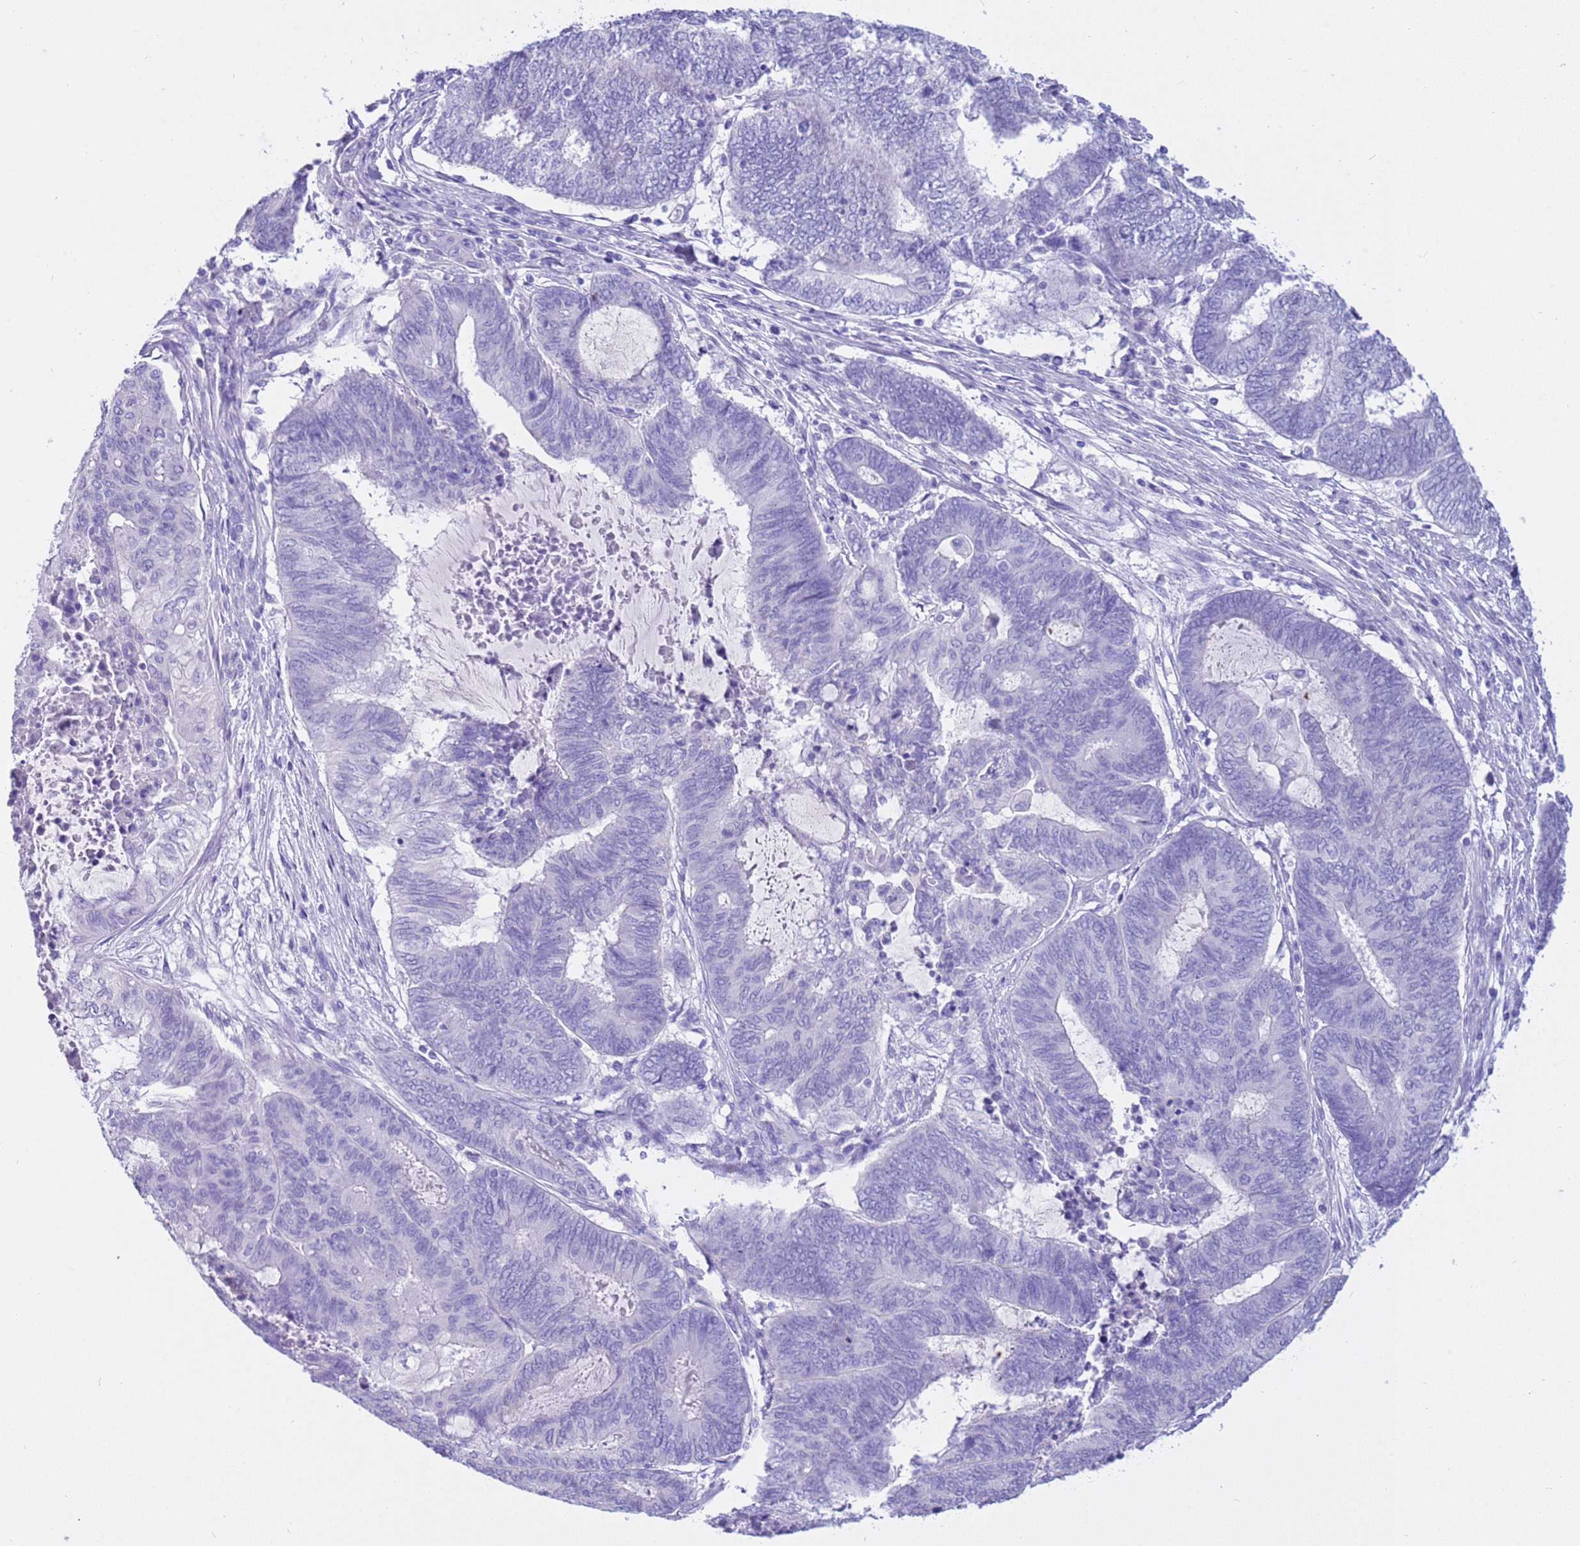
{"staining": {"intensity": "negative", "quantity": "none", "location": "none"}, "tissue": "endometrial cancer", "cell_type": "Tumor cells", "image_type": "cancer", "snomed": [{"axis": "morphology", "description": "Adenocarcinoma, NOS"}, {"axis": "topography", "description": "Uterus"}, {"axis": "topography", "description": "Endometrium"}], "caption": "IHC of adenocarcinoma (endometrial) shows no positivity in tumor cells.", "gene": "CPB1", "patient": {"sex": "female", "age": 70}}